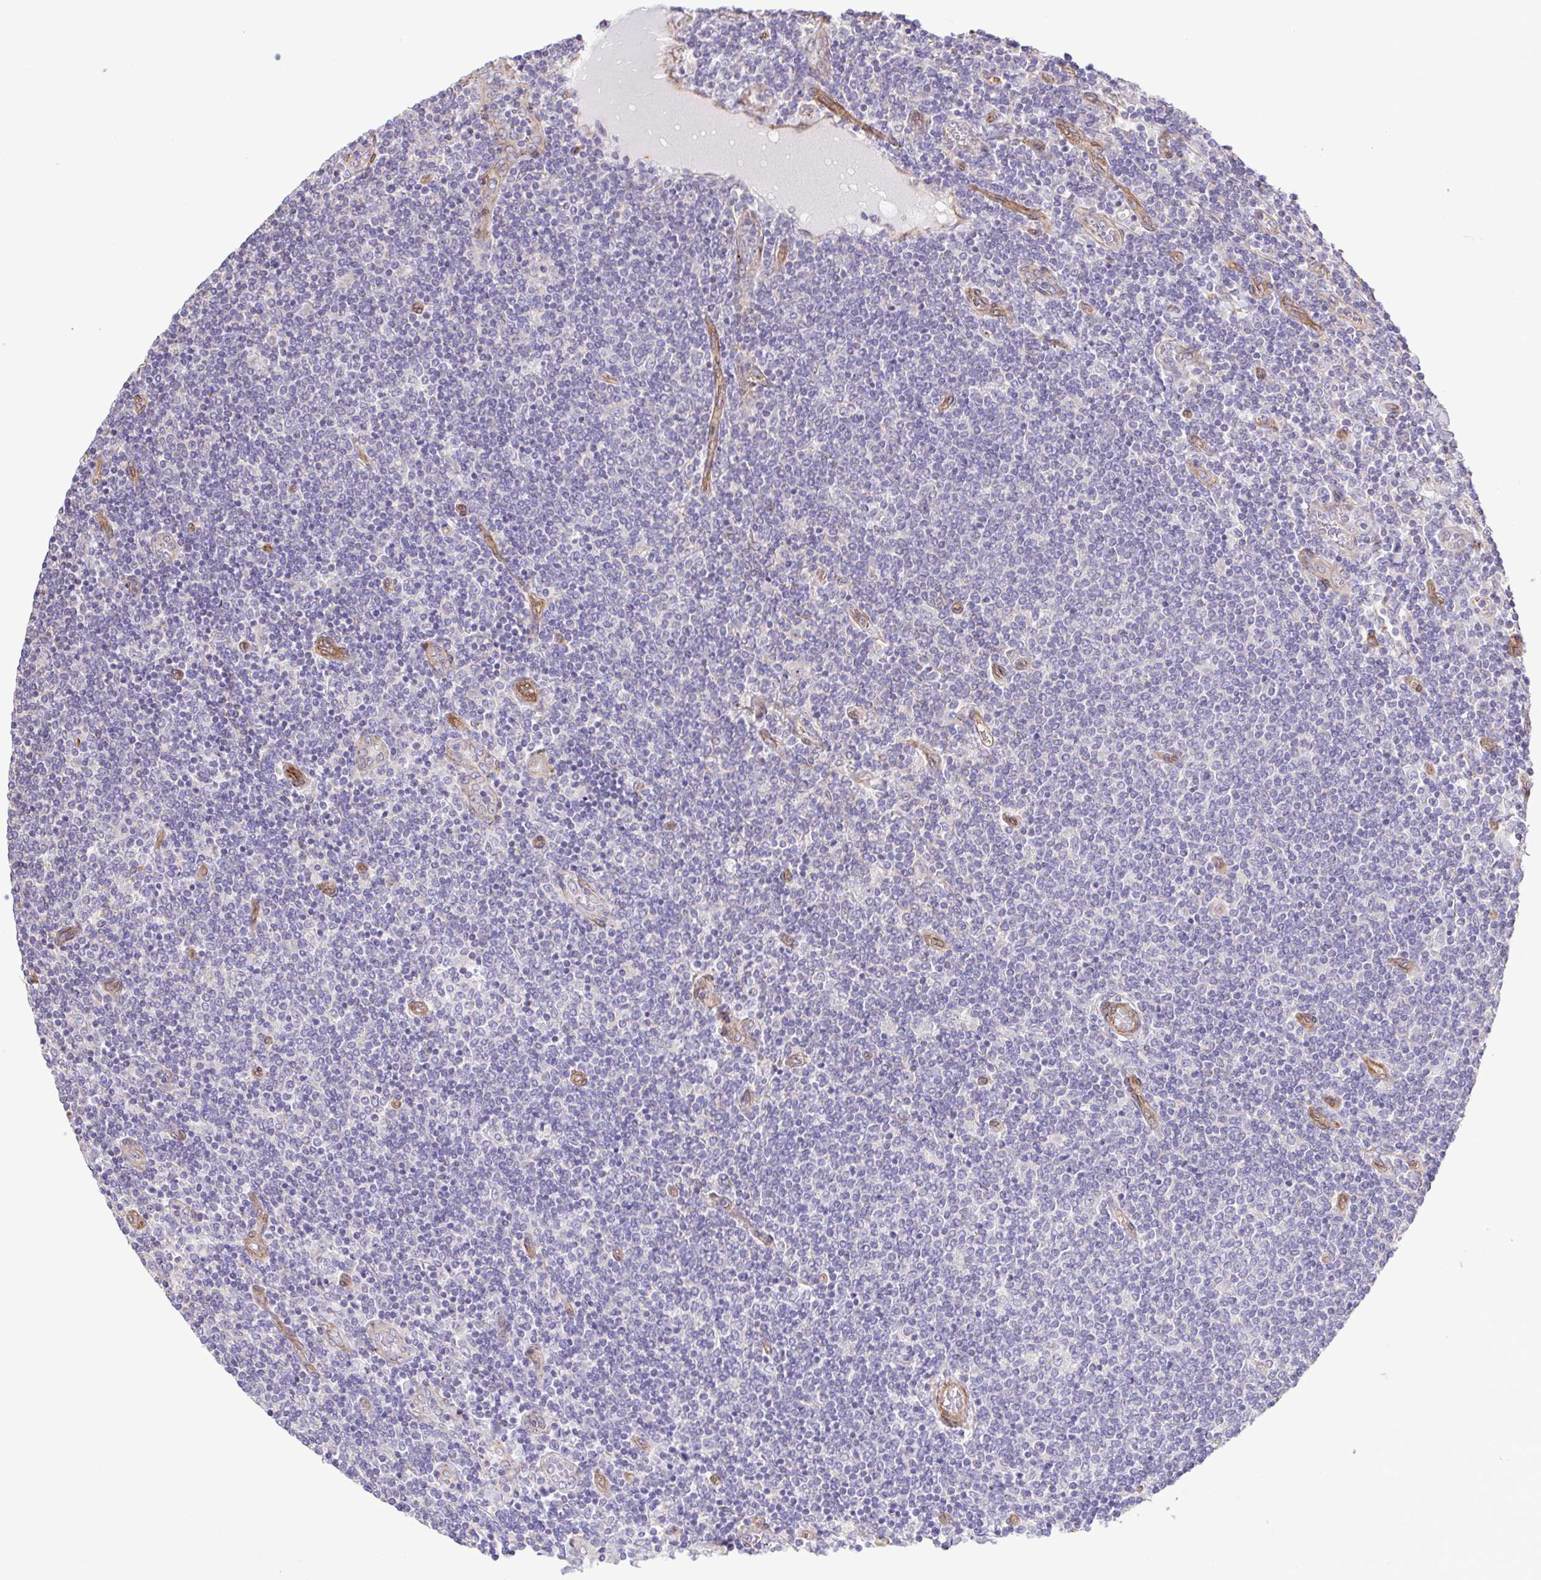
{"staining": {"intensity": "negative", "quantity": "none", "location": "none"}, "tissue": "lymphoma", "cell_type": "Tumor cells", "image_type": "cancer", "snomed": [{"axis": "morphology", "description": "Malignant lymphoma, non-Hodgkin's type, Low grade"}, {"axis": "topography", "description": "Lymph node"}], "caption": "This is an immunohistochemistry (IHC) histopathology image of low-grade malignant lymphoma, non-Hodgkin's type. There is no positivity in tumor cells.", "gene": "FLT1", "patient": {"sex": "male", "age": 52}}